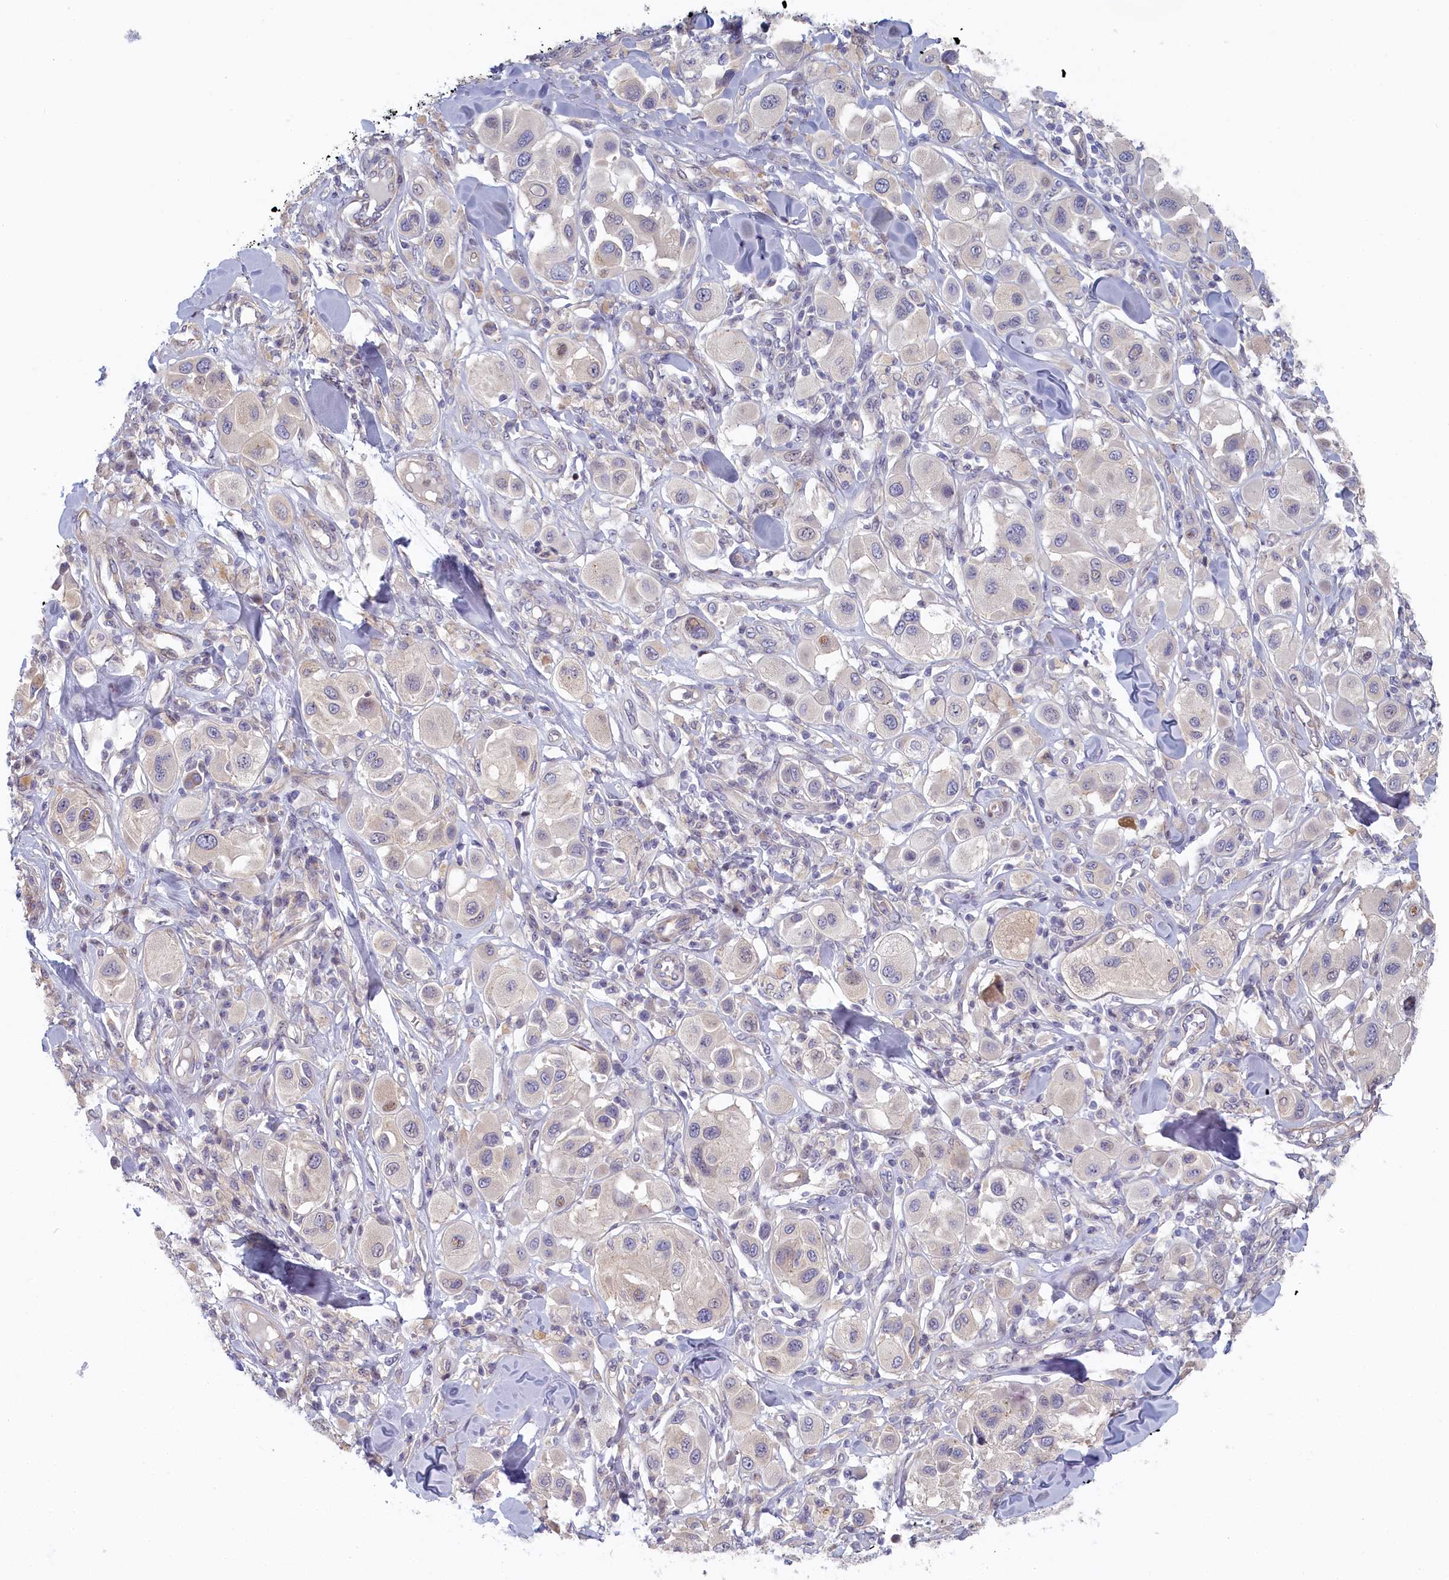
{"staining": {"intensity": "negative", "quantity": "none", "location": "none"}, "tissue": "melanoma", "cell_type": "Tumor cells", "image_type": "cancer", "snomed": [{"axis": "morphology", "description": "Malignant melanoma, Metastatic site"}, {"axis": "topography", "description": "Skin"}], "caption": "Immunohistochemistry histopathology image of neoplastic tissue: malignant melanoma (metastatic site) stained with DAB (3,3'-diaminobenzidine) exhibits no significant protein positivity in tumor cells.", "gene": "INTS4", "patient": {"sex": "male", "age": 41}}